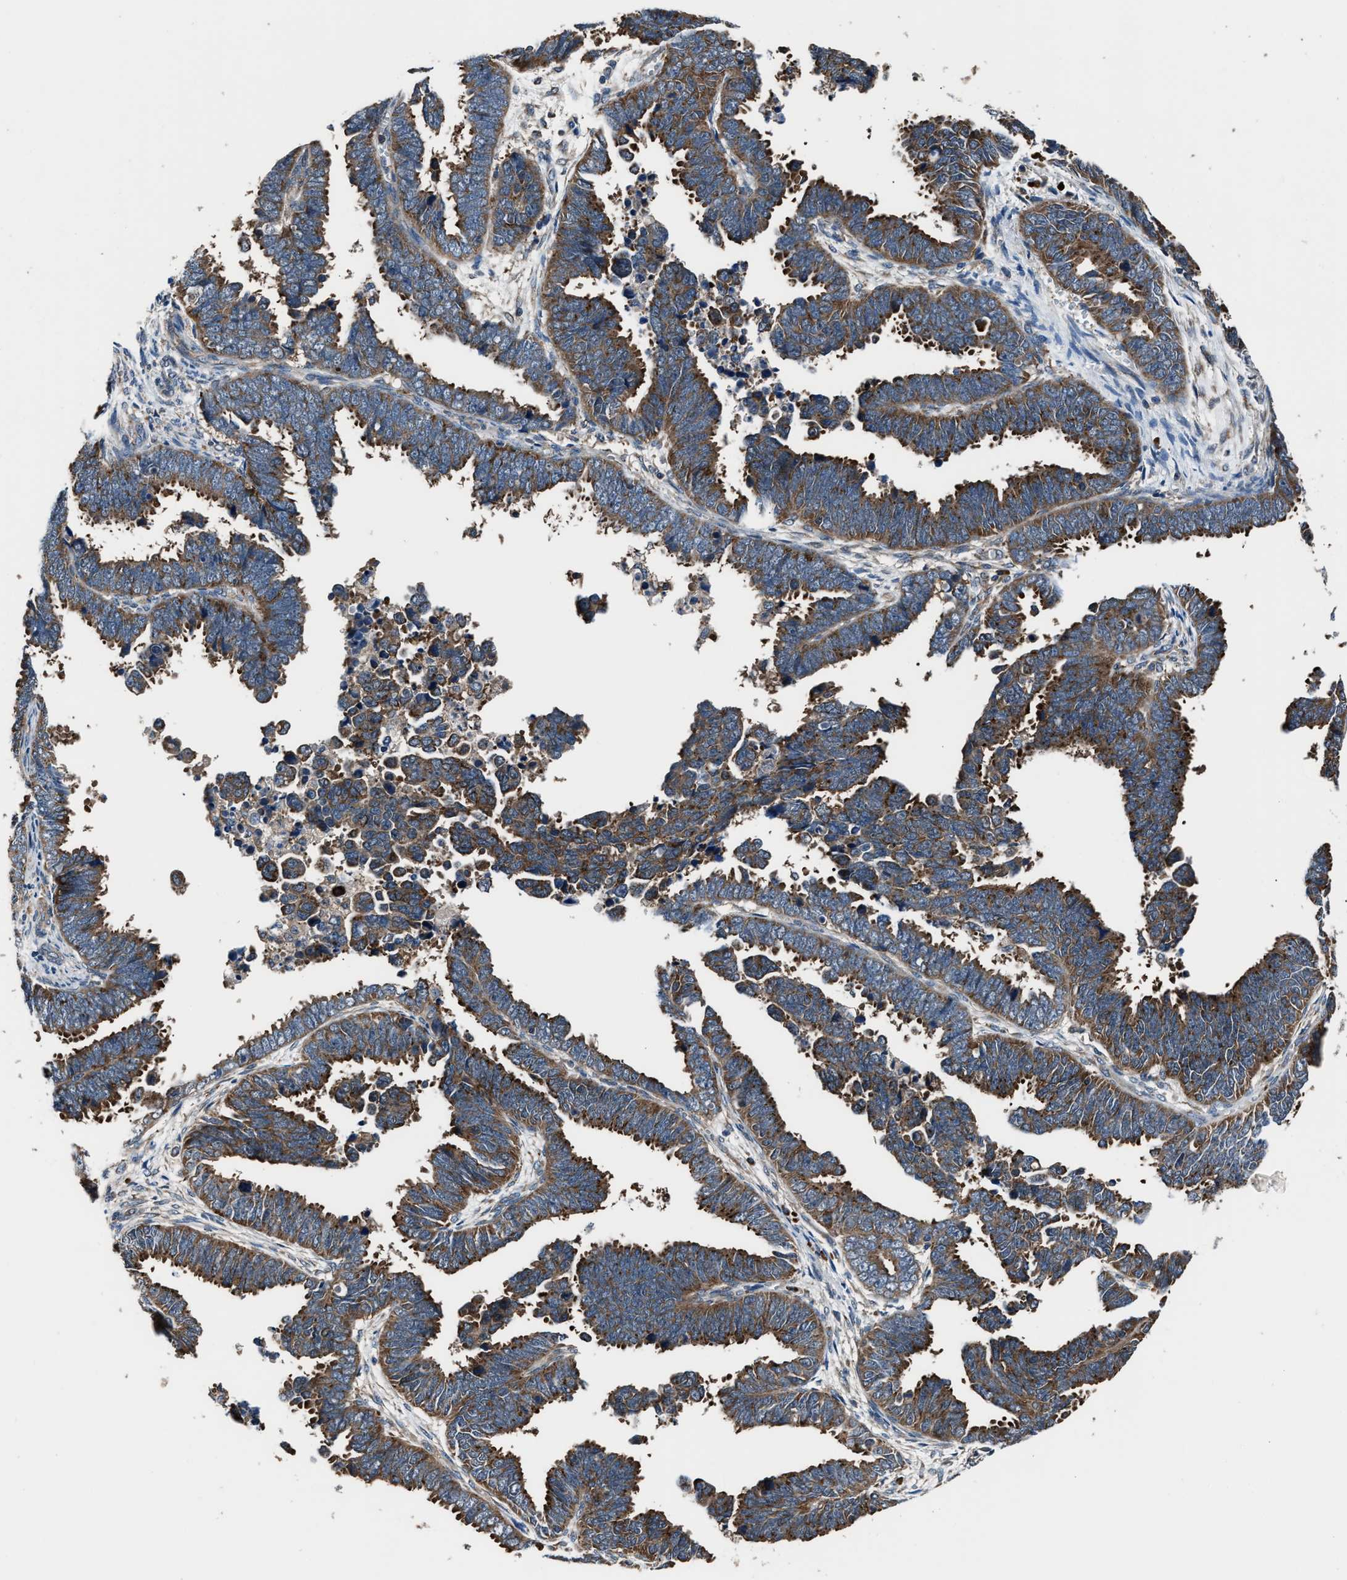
{"staining": {"intensity": "moderate", "quantity": ">75%", "location": "cytoplasmic/membranous"}, "tissue": "endometrial cancer", "cell_type": "Tumor cells", "image_type": "cancer", "snomed": [{"axis": "morphology", "description": "Adenocarcinoma, NOS"}, {"axis": "topography", "description": "Endometrium"}], "caption": "Endometrial cancer (adenocarcinoma) stained for a protein displays moderate cytoplasmic/membranous positivity in tumor cells. The protein of interest is shown in brown color, while the nuclei are stained blue.", "gene": "IMPDH2", "patient": {"sex": "female", "age": 75}}